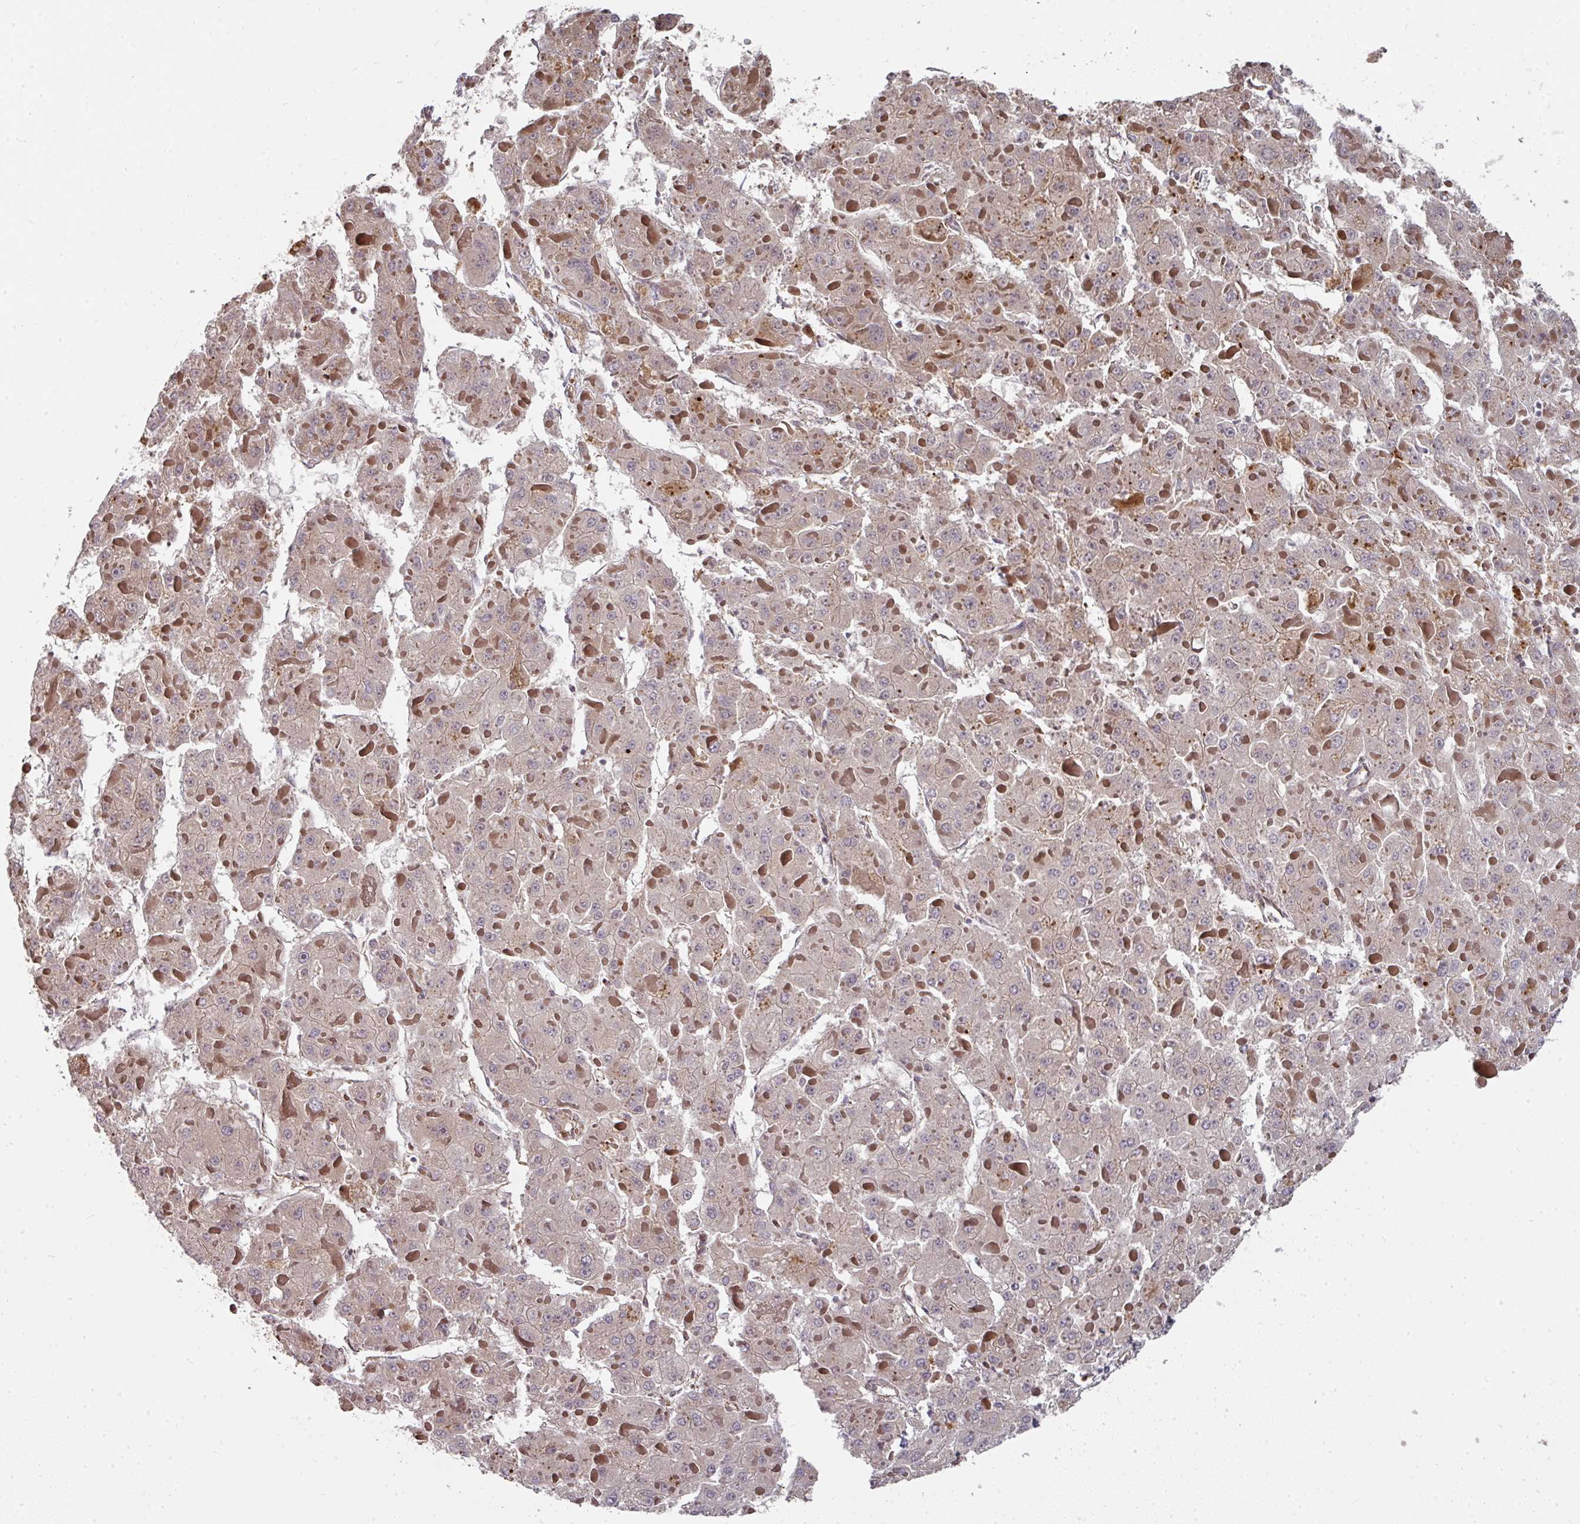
{"staining": {"intensity": "weak", "quantity": "25%-75%", "location": "cytoplasmic/membranous"}, "tissue": "liver cancer", "cell_type": "Tumor cells", "image_type": "cancer", "snomed": [{"axis": "morphology", "description": "Carcinoma, Hepatocellular, NOS"}, {"axis": "topography", "description": "Liver"}], "caption": "This image reveals liver hepatocellular carcinoma stained with immunohistochemistry (IHC) to label a protein in brown. The cytoplasmic/membranous of tumor cells show weak positivity for the protein. Nuclei are counter-stained blue.", "gene": "EIF4EBP2", "patient": {"sex": "female", "age": 73}}